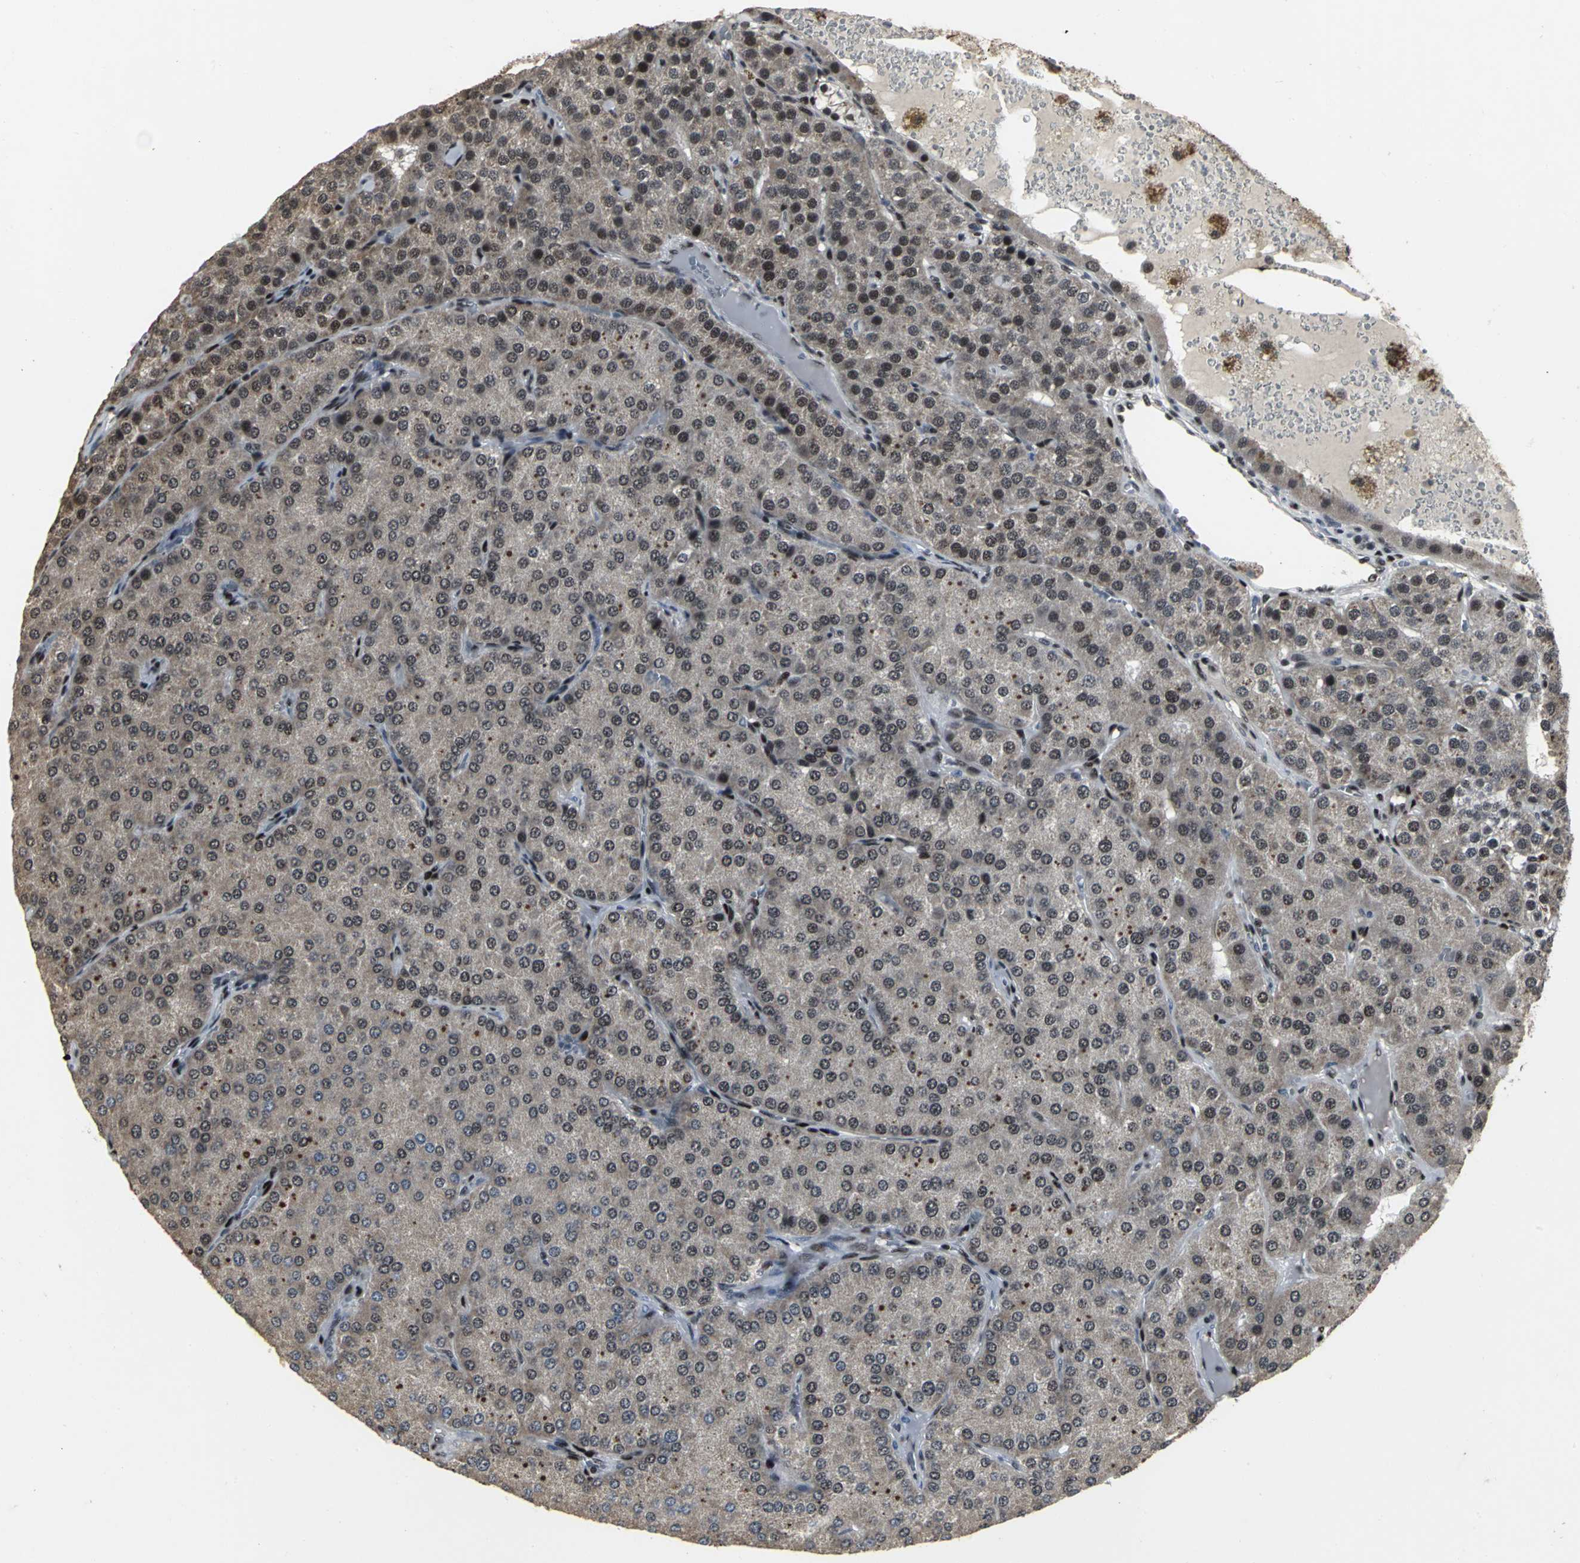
{"staining": {"intensity": "moderate", "quantity": "<25%", "location": "nuclear"}, "tissue": "parathyroid gland", "cell_type": "Glandular cells", "image_type": "normal", "snomed": [{"axis": "morphology", "description": "Normal tissue, NOS"}, {"axis": "morphology", "description": "Adenoma, NOS"}, {"axis": "topography", "description": "Parathyroid gland"}], "caption": "Glandular cells exhibit moderate nuclear positivity in approximately <25% of cells in benign parathyroid gland.", "gene": "SRF", "patient": {"sex": "female", "age": 86}}